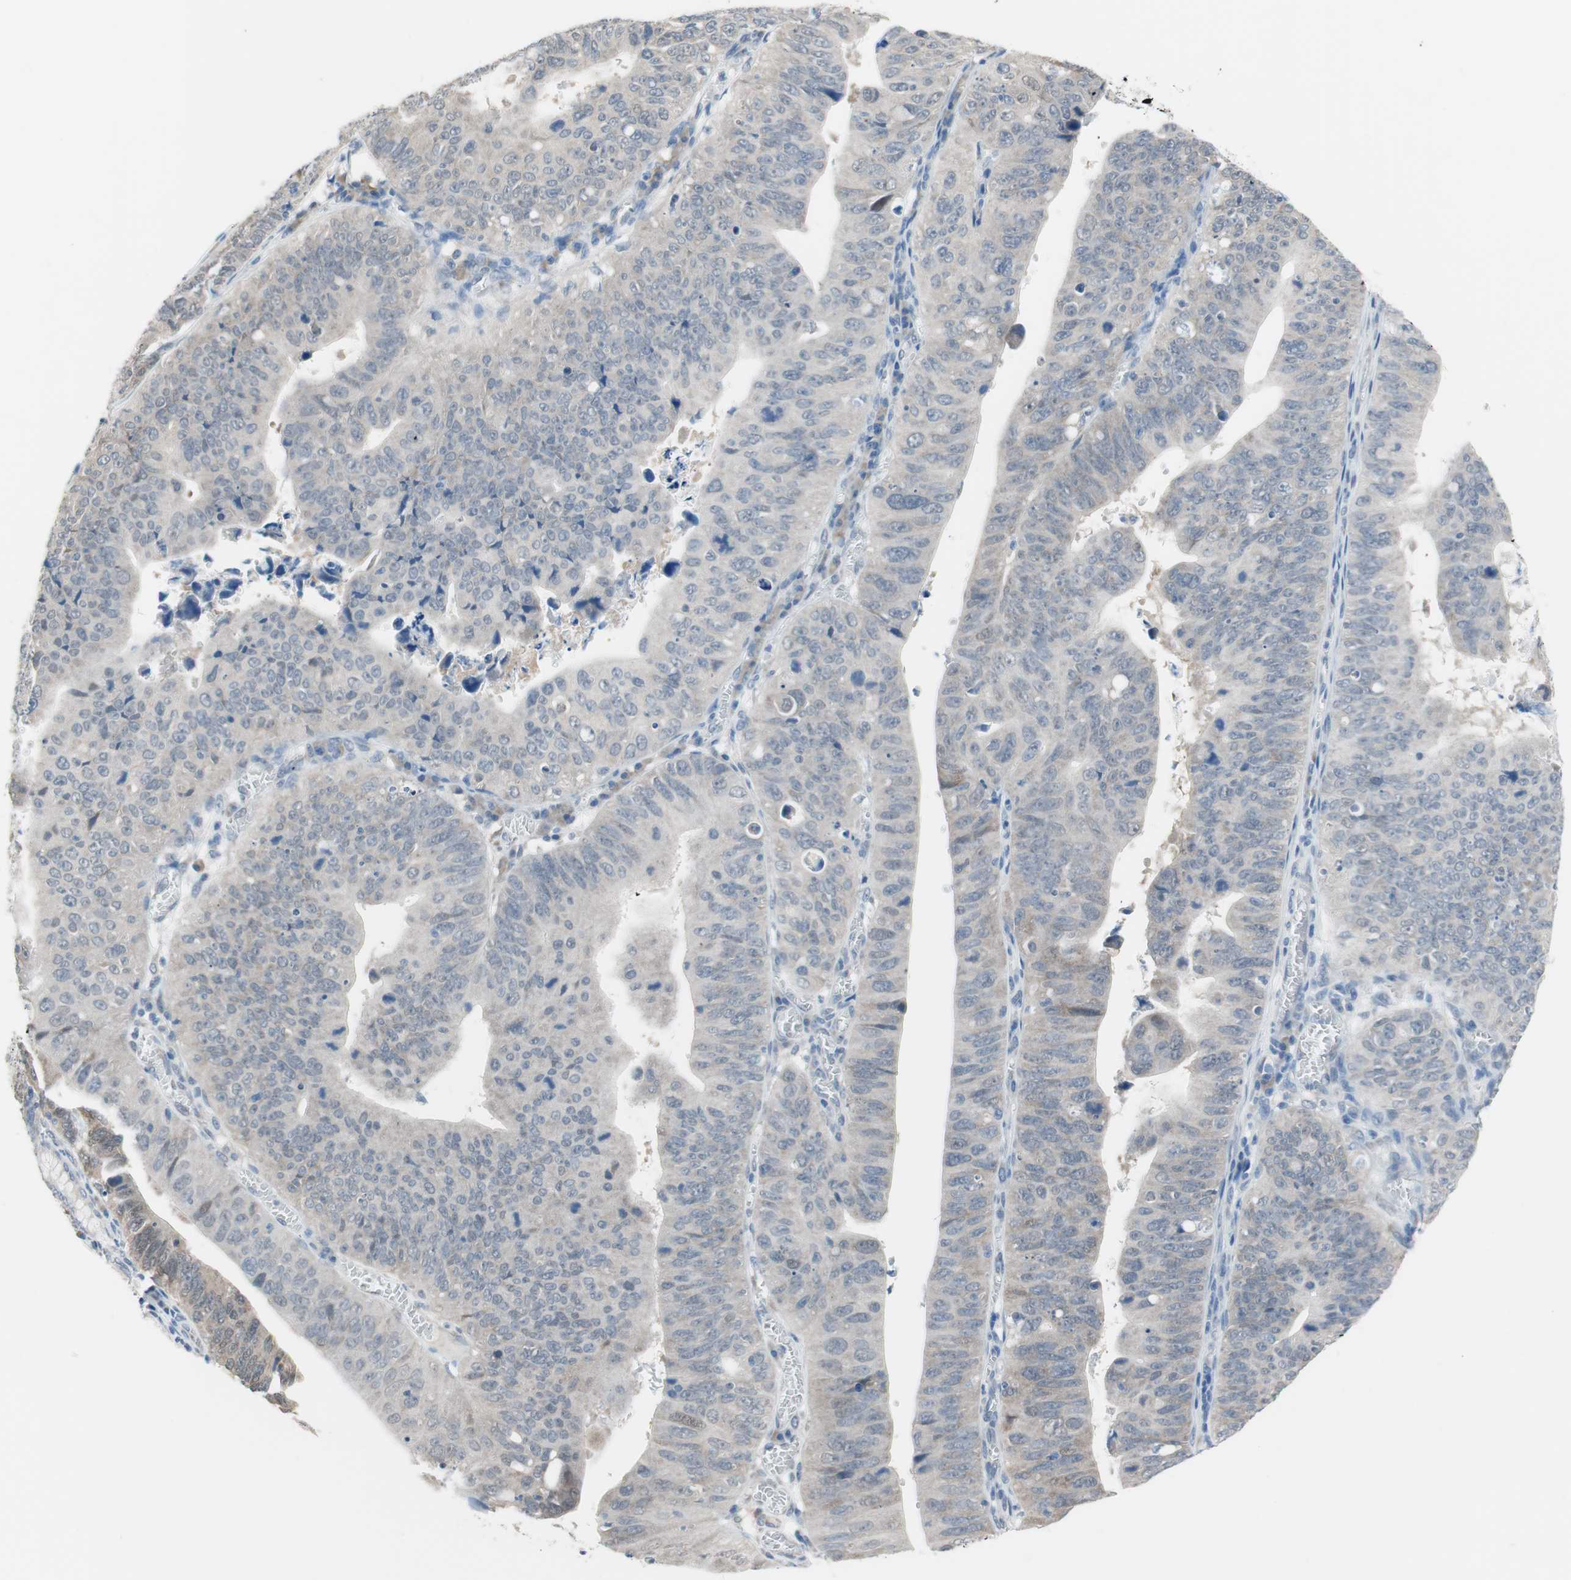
{"staining": {"intensity": "weak", "quantity": "<25%", "location": "cytoplasmic/membranous"}, "tissue": "stomach cancer", "cell_type": "Tumor cells", "image_type": "cancer", "snomed": [{"axis": "morphology", "description": "Adenocarcinoma, NOS"}, {"axis": "topography", "description": "Stomach"}], "caption": "The image exhibits no staining of tumor cells in stomach cancer.", "gene": "GRHL1", "patient": {"sex": "male", "age": 59}}